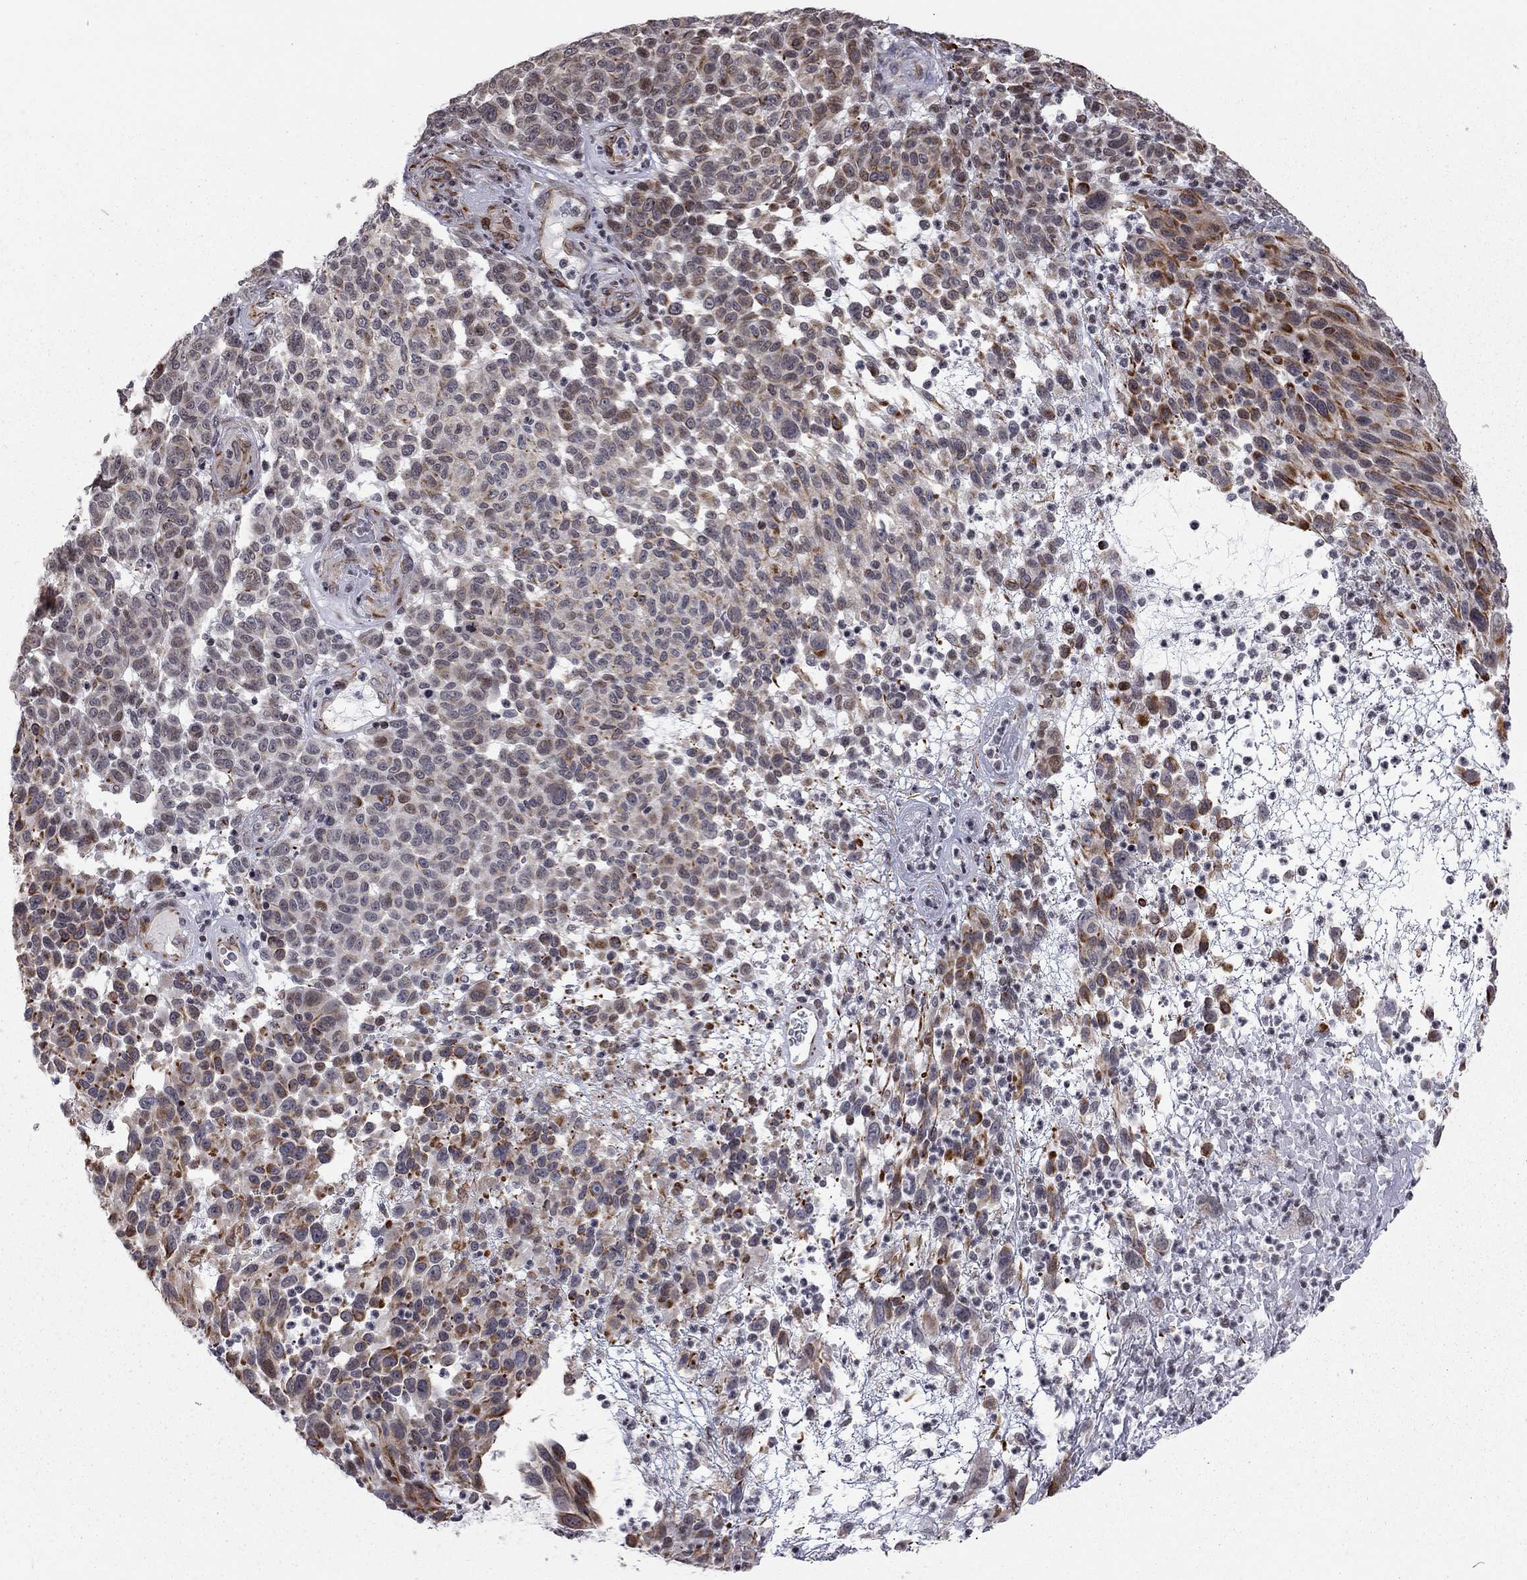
{"staining": {"intensity": "moderate", "quantity": "<25%", "location": "cytoplasmic/membranous"}, "tissue": "melanoma", "cell_type": "Tumor cells", "image_type": "cancer", "snomed": [{"axis": "morphology", "description": "Malignant melanoma, NOS"}, {"axis": "topography", "description": "Skin"}], "caption": "Immunohistochemistry (IHC) (DAB) staining of malignant melanoma demonstrates moderate cytoplasmic/membranous protein positivity in about <25% of tumor cells. Ihc stains the protein in brown and the nuclei are stained blue.", "gene": "MTNR1B", "patient": {"sex": "male", "age": 59}}